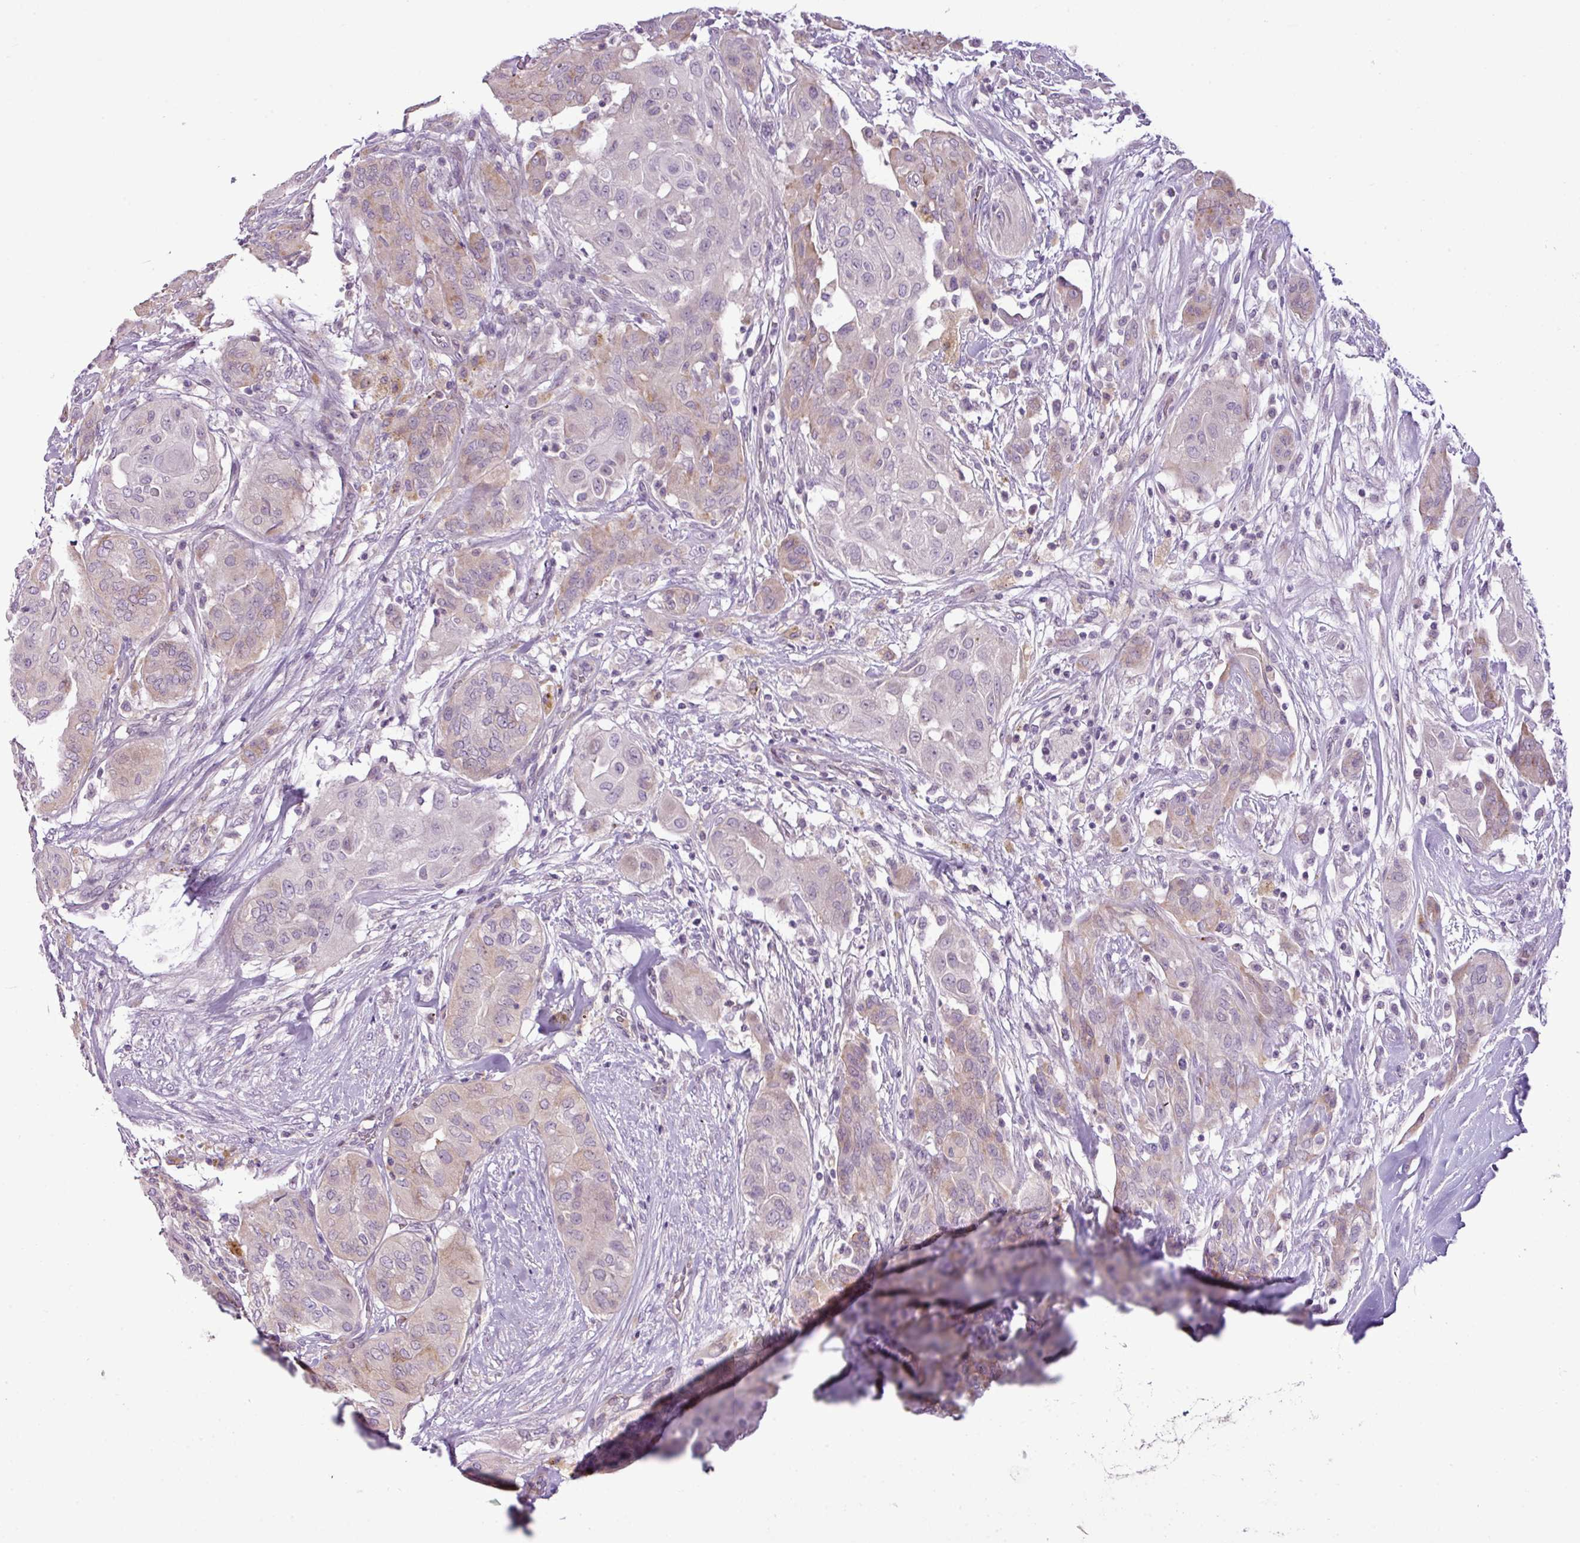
{"staining": {"intensity": "weak", "quantity": "25%-75%", "location": "cytoplasmic/membranous"}, "tissue": "thyroid cancer", "cell_type": "Tumor cells", "image_type": "cancer", "snomed": [{"axis": "morphology", "description": "Papillary adenocarcinoma, NOS"}, {"axis": "topography", "description": "Thyroid gland"}], "caption": "Thyroid cancer (papillary adenocarcinoma) was stained to show a protein in brown. There is low levels of weak cytoplasmic/membranous positivity in approximately 25%-75% of tumor cells. (DAB (3,3'-diaminobenzidine) = brown stain, brightfield microscopy at high magnification).", "gene": "DNAJB13", "patient": {"sex": "female", "age": 59}}